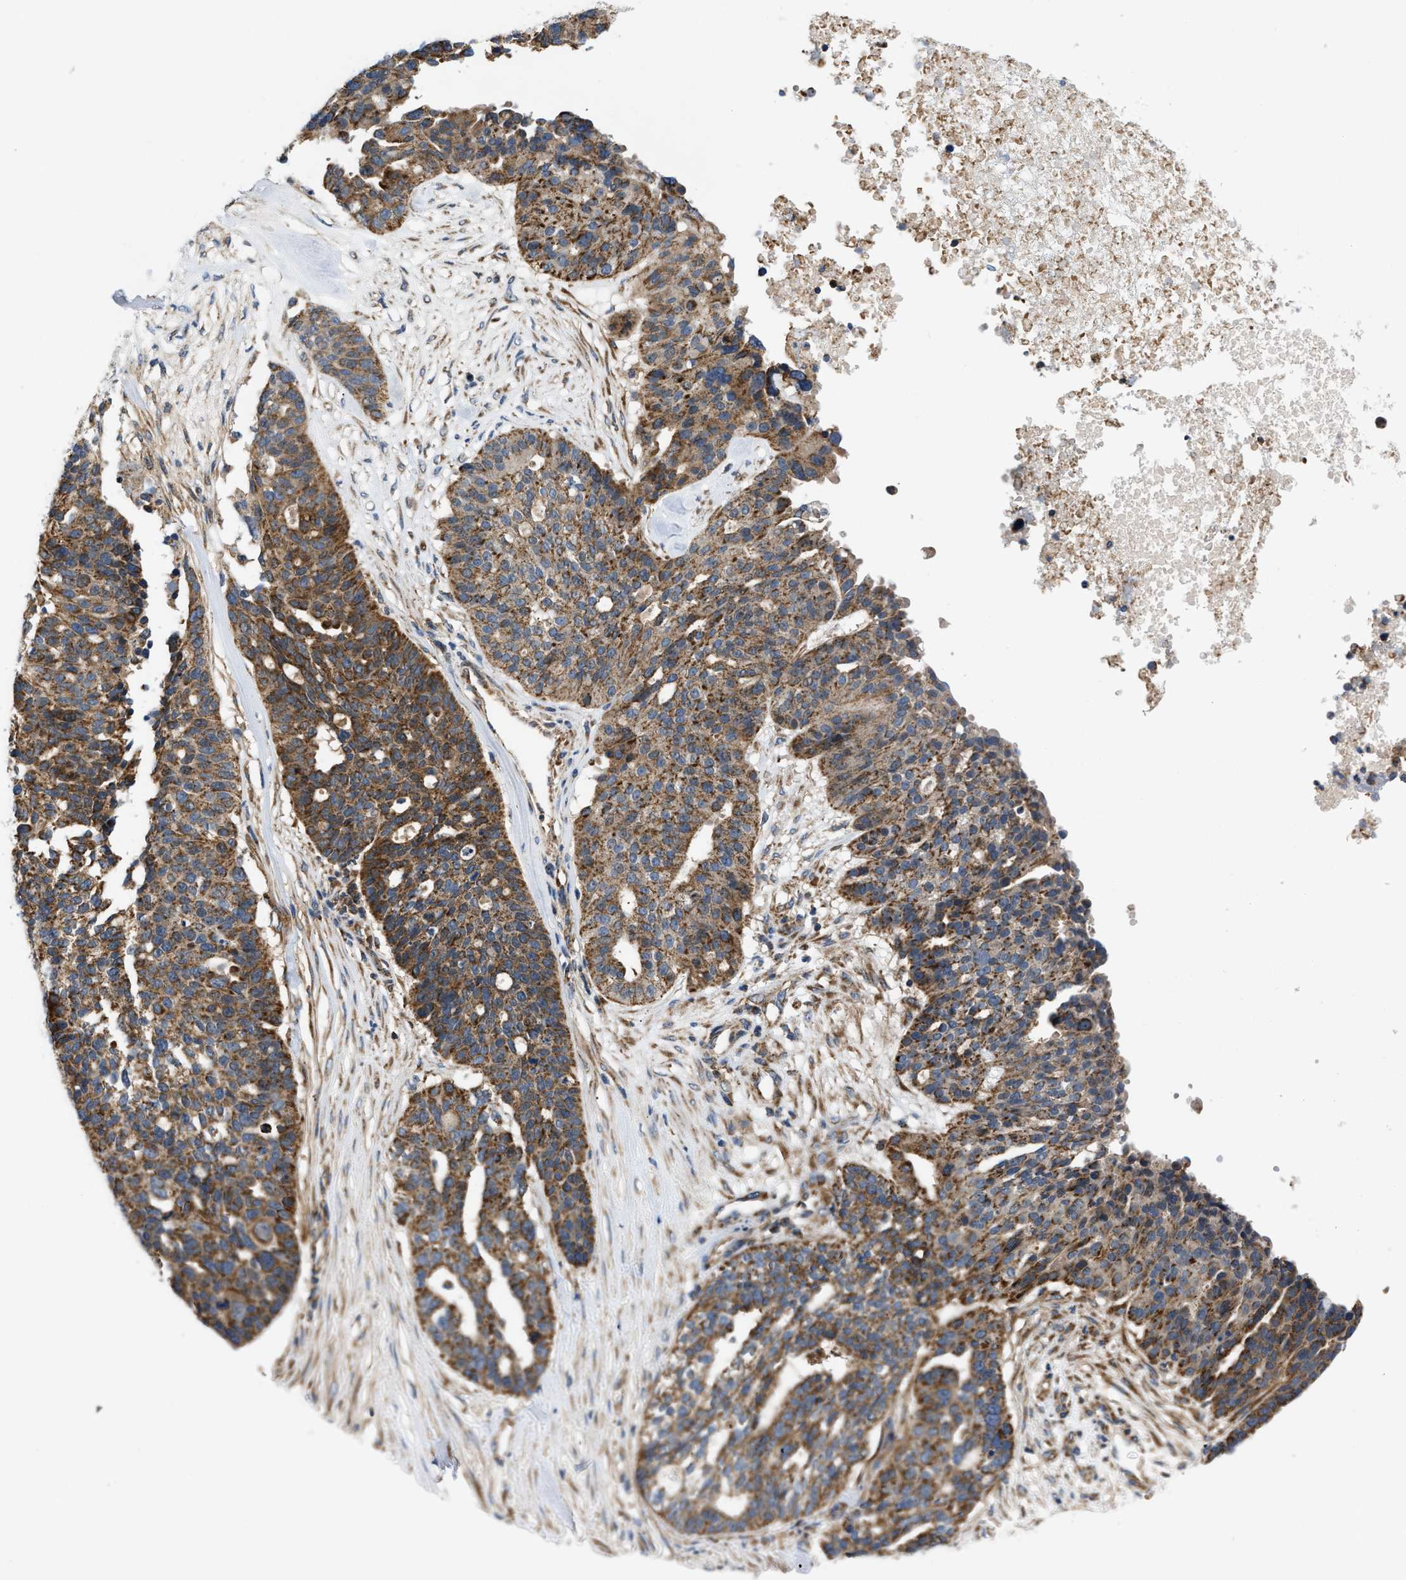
{"staining": {"intensity": "moderate", "quantity": ">75%", "location": "cytoplasmic/membranous"}, "tissue": "ovarian cancer", "cell_type": "Tumor cells", "image_type": "cancer", "snomed": [{"axis": "morphology", "description": "Cystadenocarcinoma, serous, NOS"}, {"axis": "topography", "description": "Ovary"}], "caption": "There is medium levels of moderate cytoplasmic/membranous expression in tumor cells of ovarian serous cystadenocarcinoma, as demonstrated by immunohistochemical staining (brown color).", "gene": "OPTN", "patient": {"sex": "female", "age": 59}}